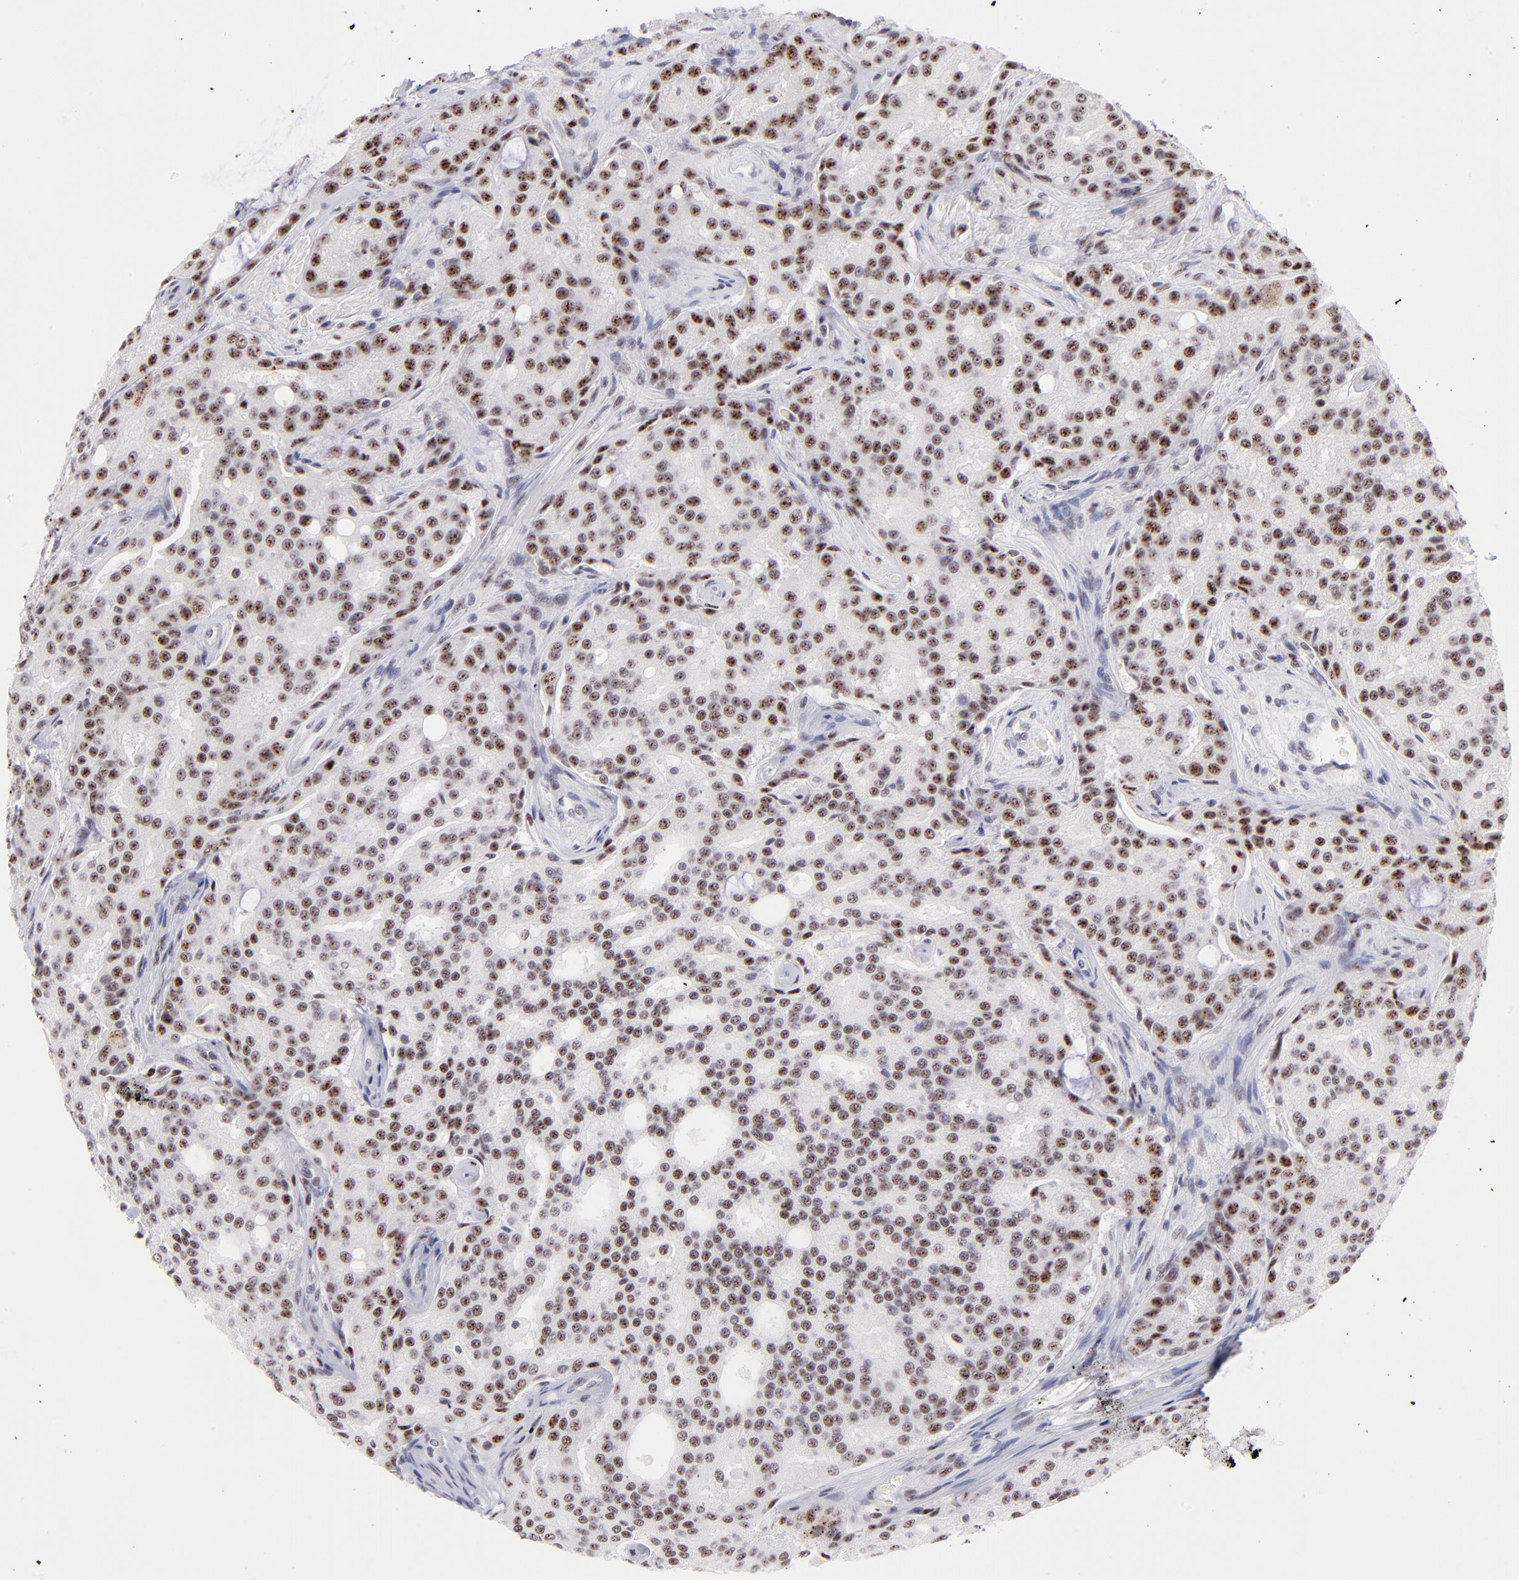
{"staining": {"intensity": "moderate", "quantity": ">75%", "location": "nuclear"}, "tissue": "prostate cancer", "cell_type": "Tumor cells", "image_type": "cancer", "snomed": [{"axis": "morphology", "description": "Adenocarcinoma, High grade"}, {"axis": "topography", "description": "Prostate"}], "caption": "Protein staining of prostate high-grade adenocarcinoma tissue demonstrates moderate nuclear positivity in about >75% of tumor cells.", "gene": "CDC25C", "patient": {"sex": "male", "age": 72}}